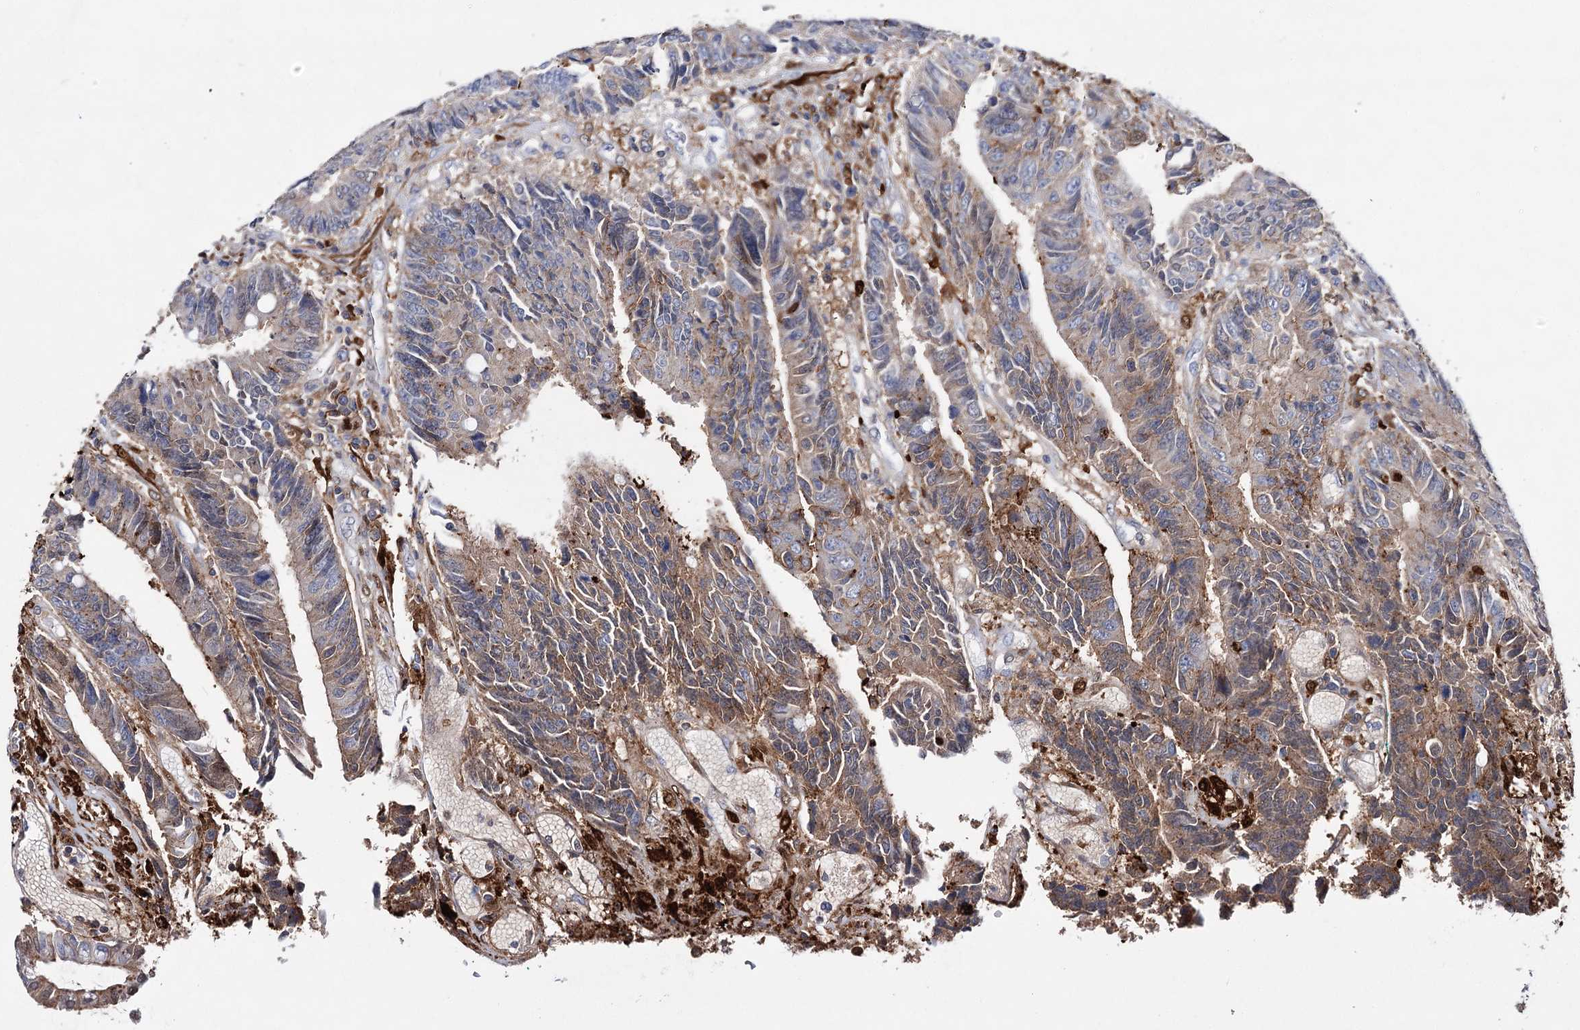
{"staining": {"intensity": "moderate", "quantity": "25%-75%", "location": "cytoplasmic/membranous"}, "tissue": "colorectal cancer", "cell_type": "Tumor cells", "image_type": "cancer", "snomed": [{"axis": "morphology", "description": "Adenocarcinoma, NOS"}, {"axis": "topography", "description": "Rectum"}], "caption": "DAB (3,3'-diaminobenzidine) immunohistochemical staining of human colorectal cancer (adenocarcinoma) shows moderate cytoplasmic/membranous protein staining in approximately 25%-75% of tumor cells.", "gene": "CFAP46", "patient": {"sex": "male", "age": 84}}